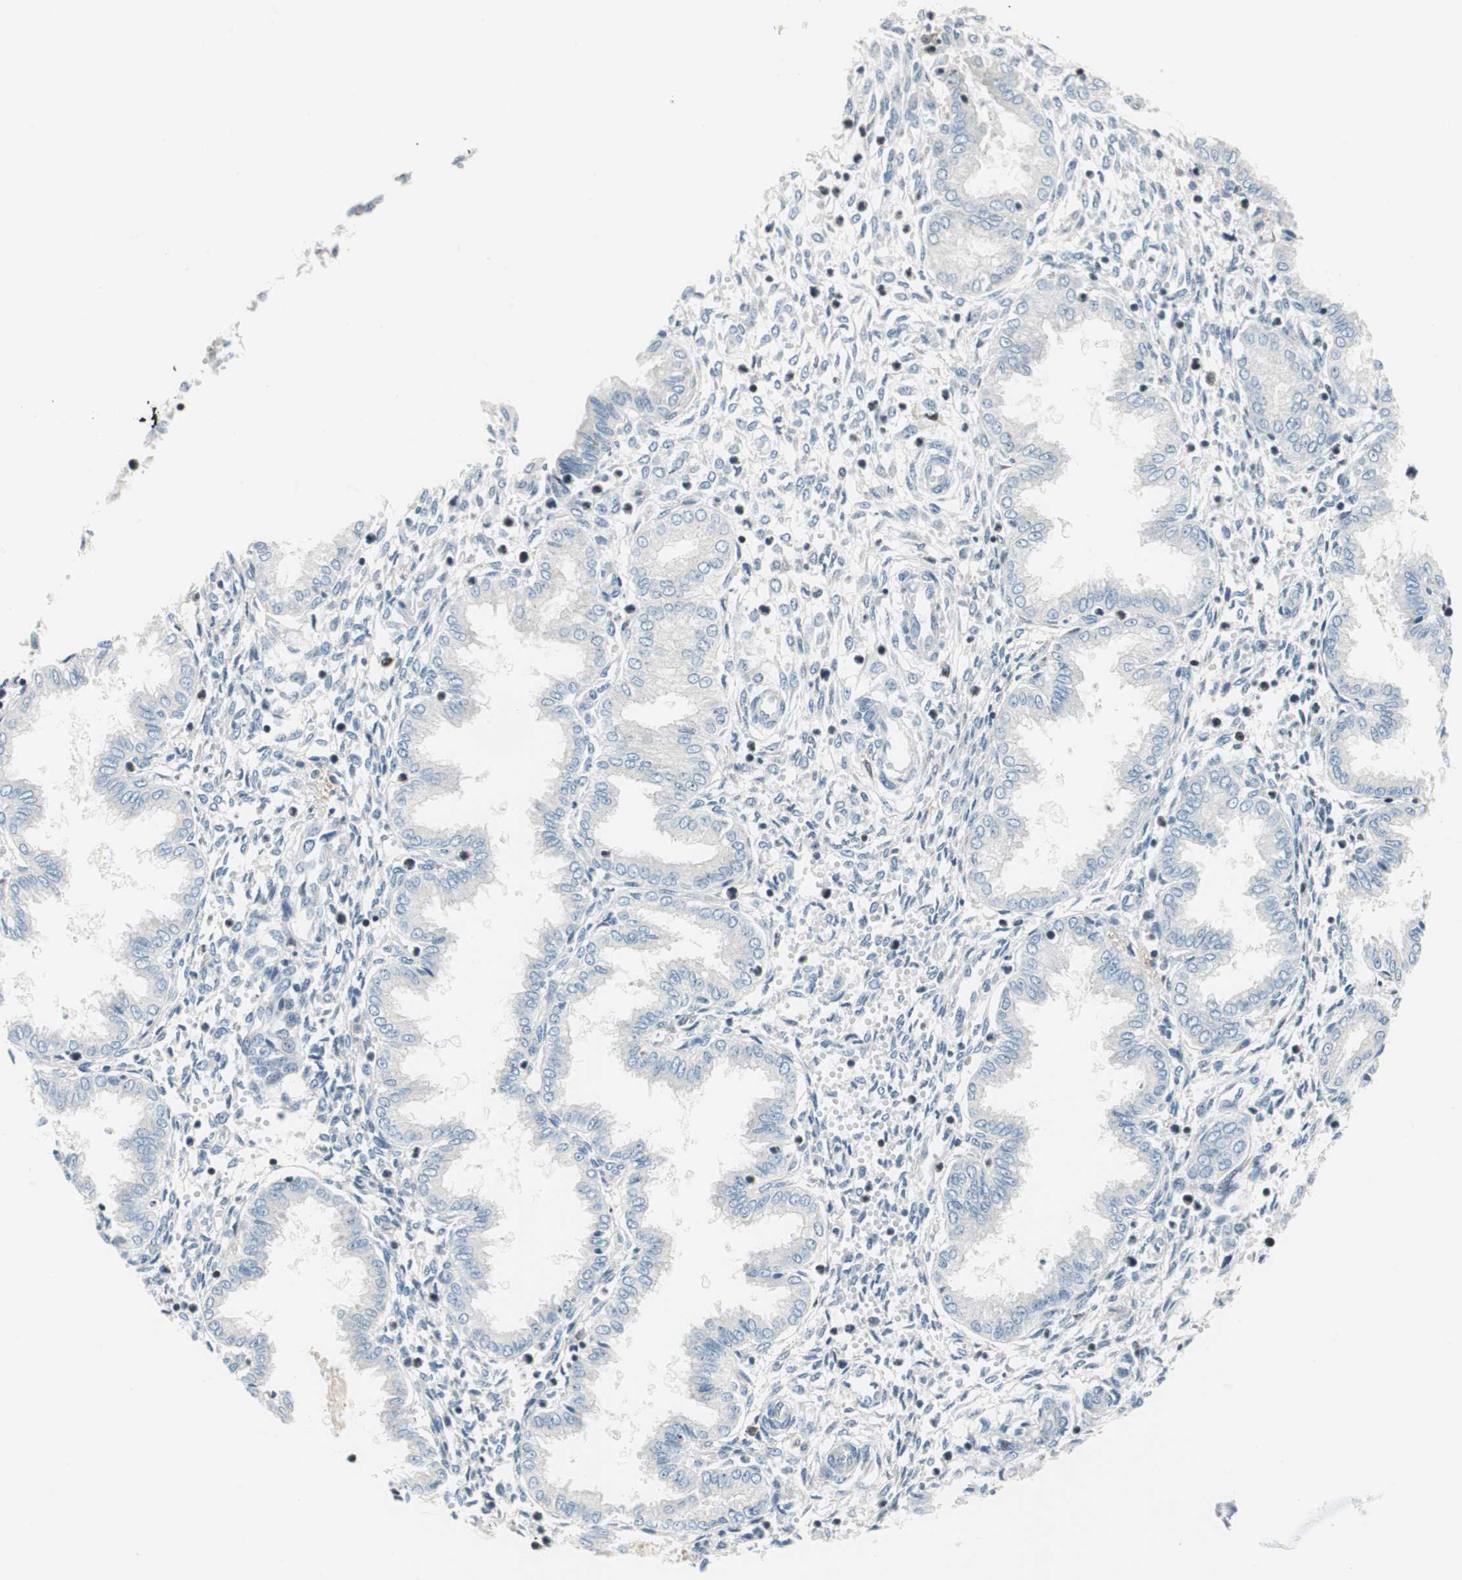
{"staining": {"intensity": "weak", "quantity": "<25%", "location": "cytoplasmic/membranous"}, "tissue": "endometrium", "cell_type": "Cells in endometrial stroma", "image_type": "normal", "snomed": [{"axis": "morphology", "description": "Normal tissue, NOS"}, {"axis": "topography", "description": "Endometrium"}], "caption": "Immunohistochemistry photomicrograph of benign human endometrium stained for a protein (brown), which exhibits no expression in cells in endometrial stroma. The staining is performed using DAB (3,3'-diaminobenzidine) brown chromogen with nuclei counter-stained in using hematoxylin.", "gene": "RGS10", "patient": {"sex": "female", "age": 33}}